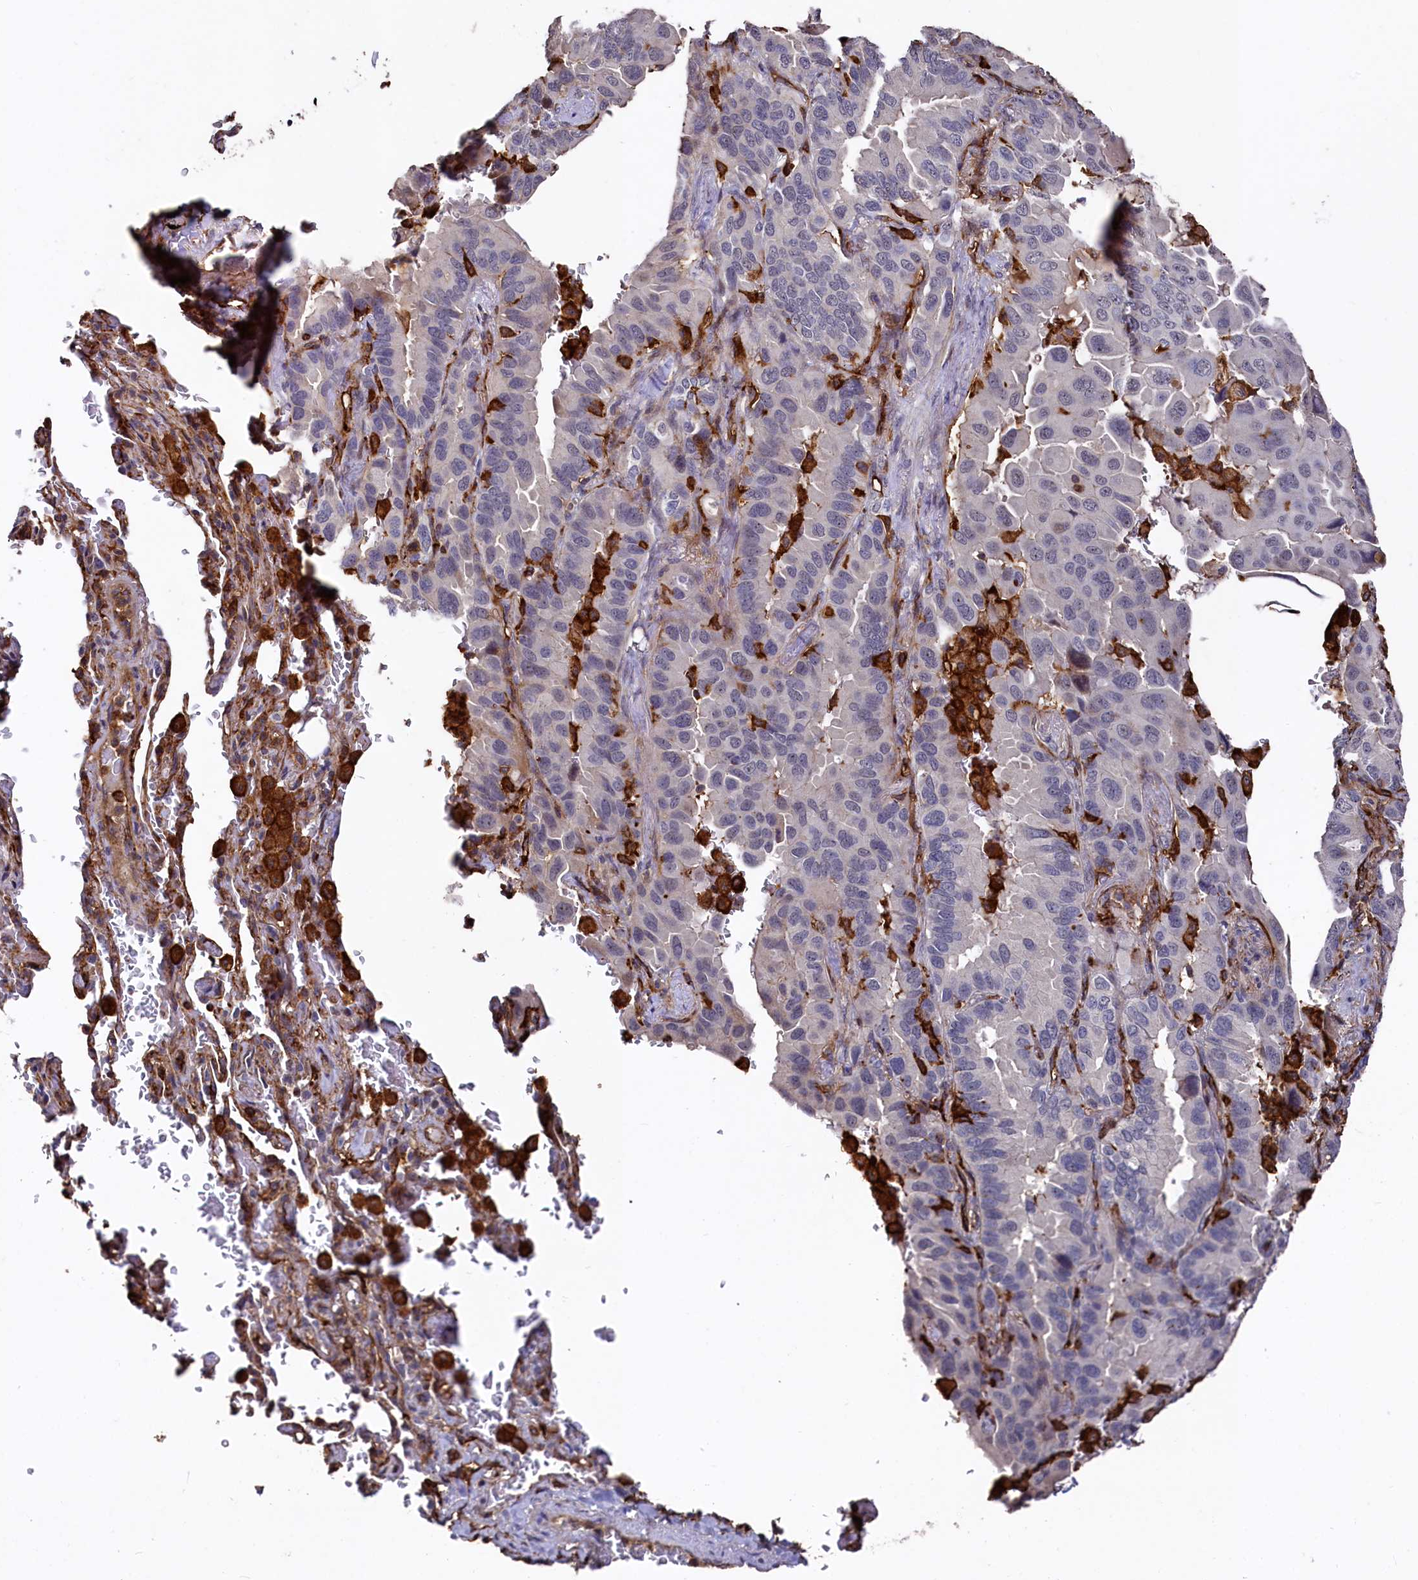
{"staining": {"intensity": "negative", "quantity": "none", "location": "none"}, "tissue": "lung cancer", "cell_type": "Tumor cells", "image_type": "cancer", "snomed": [{"axis": "morphology", "description": "Adenocarcinoma, NOS"}, {"axis": "topography", "description": "Lung"}], "caption": "The photomicrograph demonstrates no staining of tumor cells in adenocarcinoma (lung).", "gene": "PLEKHO2", "patient": {"sex": "male", "age": 64}}